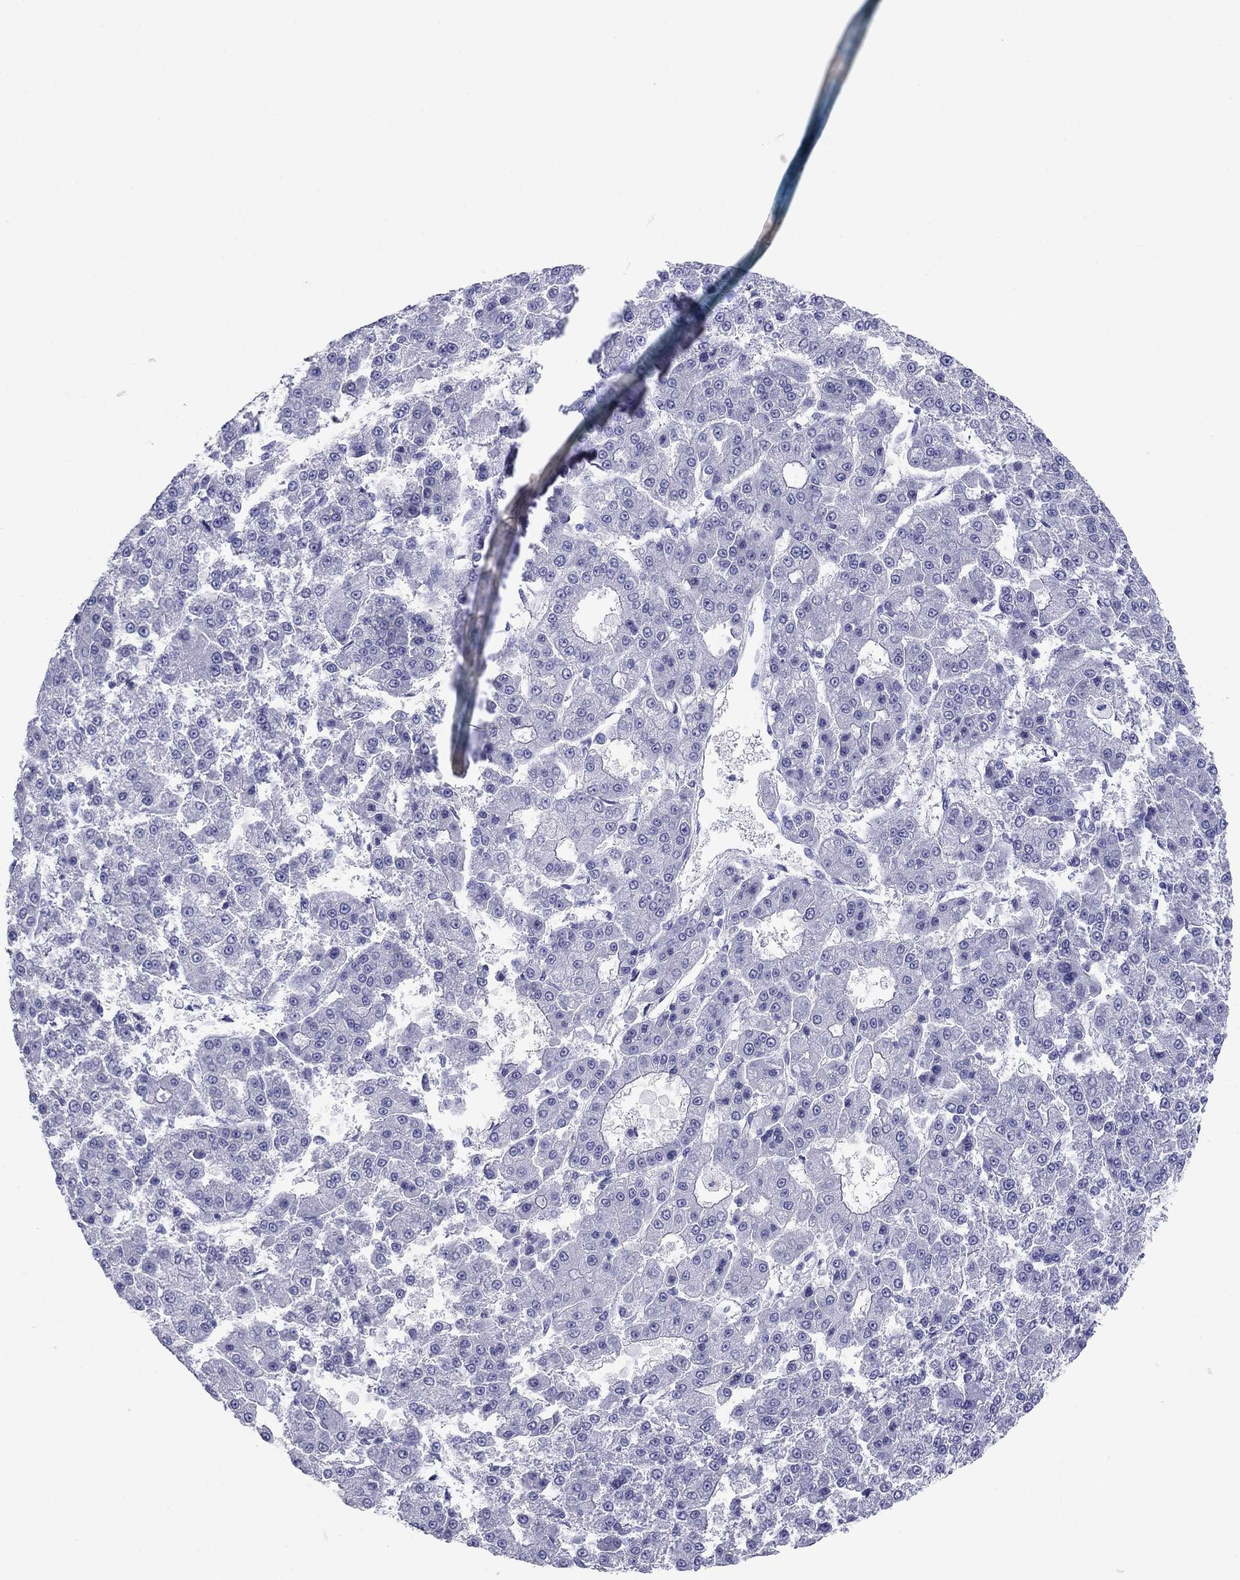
{"staining": {"intensity": "negative", "quantity": "none", "location": "none"}, "tissue": "liver cancer", "cell_type": "Tumor cells", "image_type": "cancer", "snomed": [{"axis": "morphology", "description": "Carcinoma, Hepatocellular, NOS"}, {"axis": "topography", "description": "Liver"}], "caption": "The immunohistochemistry (IHC) micrograph has no significant expression in tumor cells of liver cancer tissue.", "gene": "ATP4A", "patient": {"sex": "male", "age": 70}}